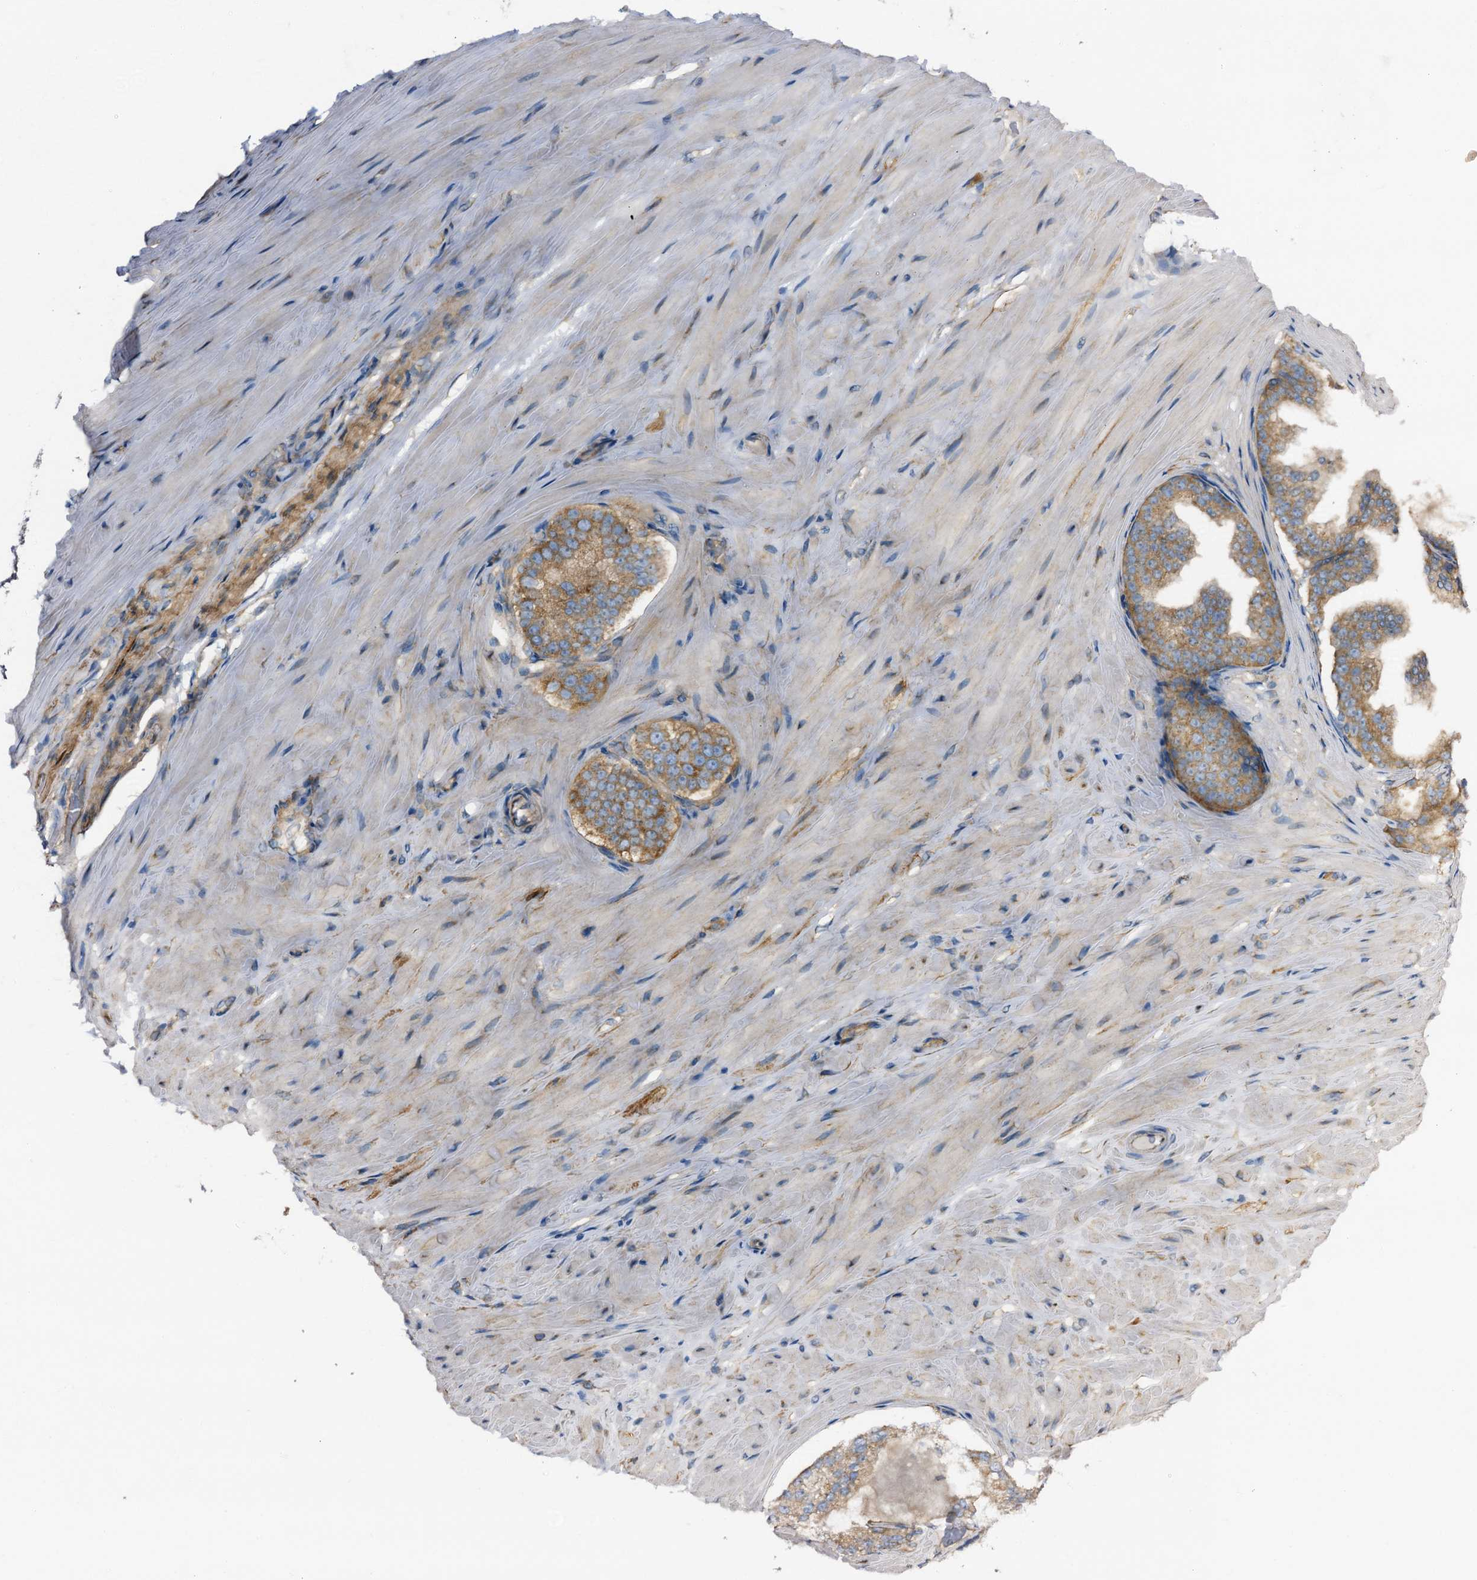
{"staining": {"intensity": "weak", "quantity": "25%-75%", "location": "cytoplasmic/membranous"}, "tissue": "adipose tissue", "cell_type": "Adipocytes", "image_type": "normal", "snomed": [{"axis": "morphology", "description": "Normal tissue, NOS"}, {"axis": "morphology", "description": "Adenocarcinoma, Low grade"}, {"axis": "topography", "description": "Prostate"}, {"axis": "topography", "description": "Peripheral nerve tissue"}], "caption": "A low amount of weak cytoplasmic/membranous staining is appreciated in approximately 25%-75% of adipocytes in benign adipose tissue. (DAB (3,3'-diaminobenzidine) IHC with brightfield microscopy, high magnification).", "gene": "STARD13", "patient": {"sex": "male", "age": 63}}